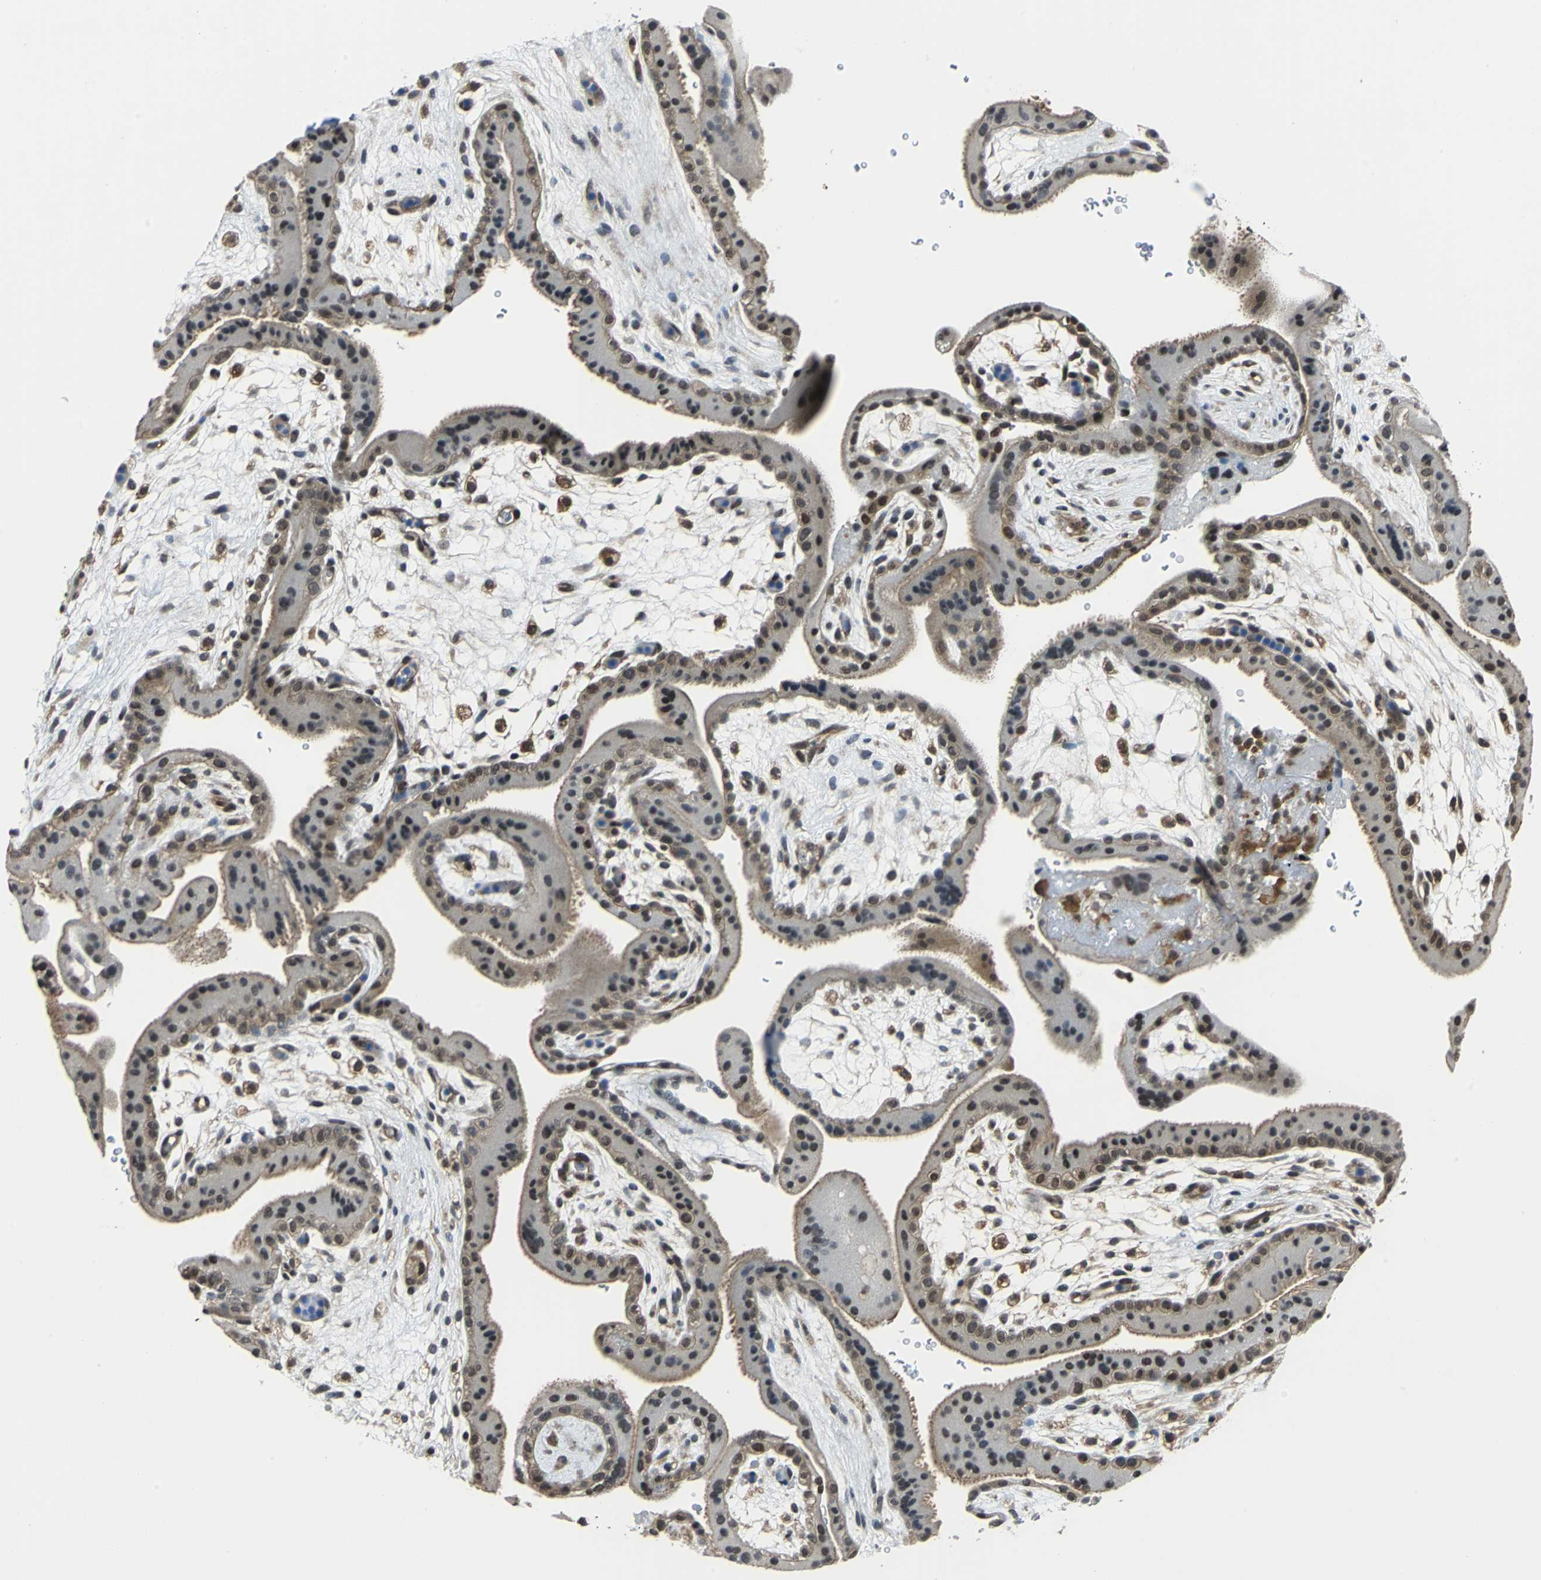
{"staining": {"intensity": "strong", "quantity": ">75%", "location": "cytoplasmic/membranous,nuclear"}, "tissue": "placenta", "cell_type": "Decidual cells", "image_type": "normal", "snomed": [{"axis": "morphology", "description": "Normal tissue, NOS"}, {"axis": "topography", "description": "Placenta"}], "caption": "Immunohistochemical staining of benign human placenta reveals high levels of strong cytoplasmic/membranous,nuclear expression in about >75% of decidual cells. (Stains: DAB in brown, nuclei in blue, Microscopy: brightfield microscopy at high magnification).", "gene": "ARPC3", "patient": {"sex": "female", "age": 19}}